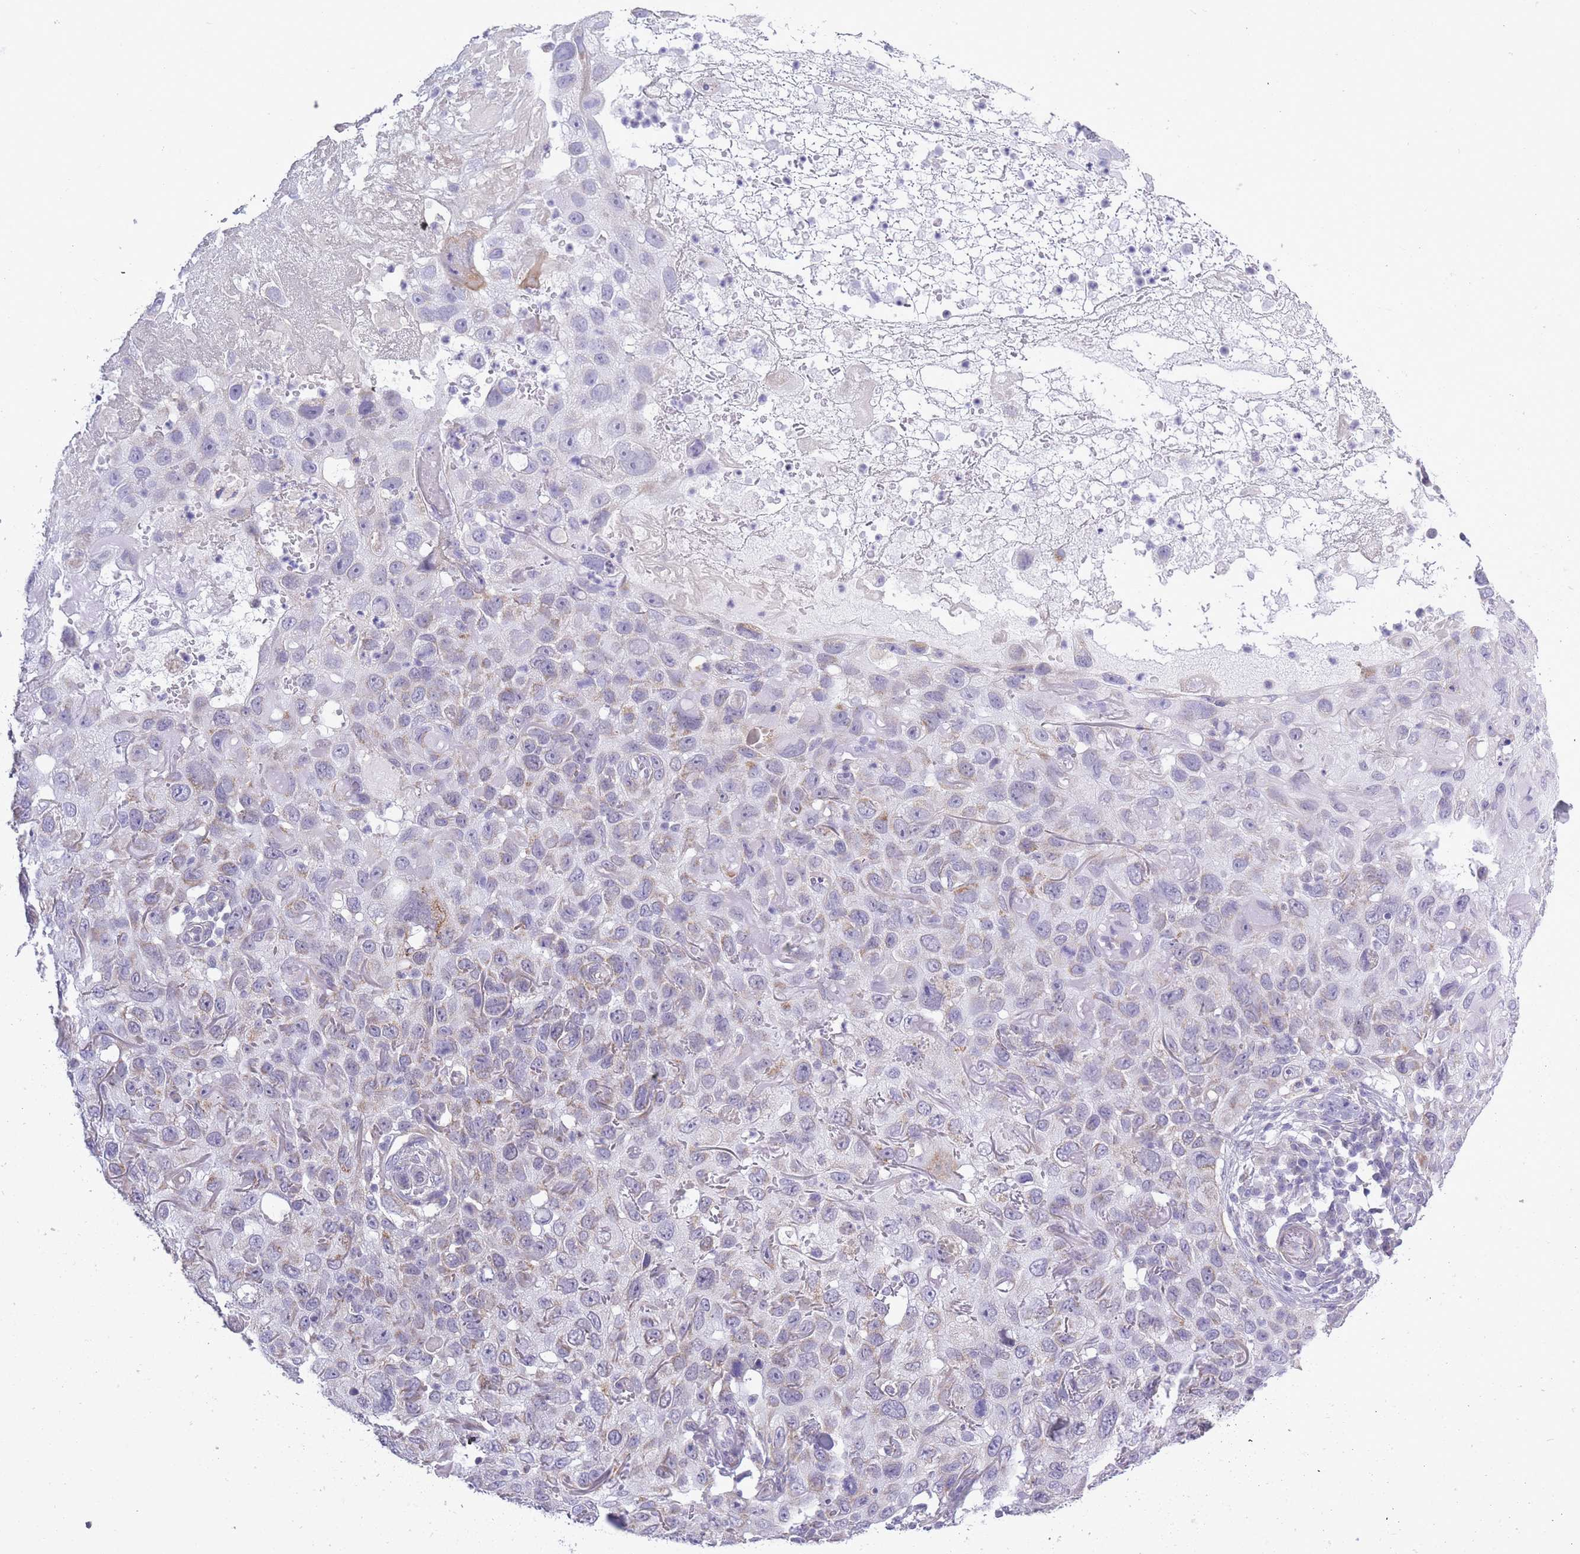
{"staining": {"intensity": "negative", "quantity": "none", "location": "none"}, "tissue": "skin cancer", "cell_type": "Tumor cells", "image_type": "cancer", "snomed": [{"axis": "morphology", "description": "Squamous cell carcinoma in situ, NOS"}, {"axis": "morphology", "description": "Squamous cell carcinoma, NOS"}, {"axis": "topography", "description": "Skin"}], "caption": "Skin cancer (squamous cell carcinoma) stained for a protein using immunohistochemistry (IHC) displays no staining tumor cells.", "gene": "ZBTB24", "patient": {"sex": "male", "age": 93}}